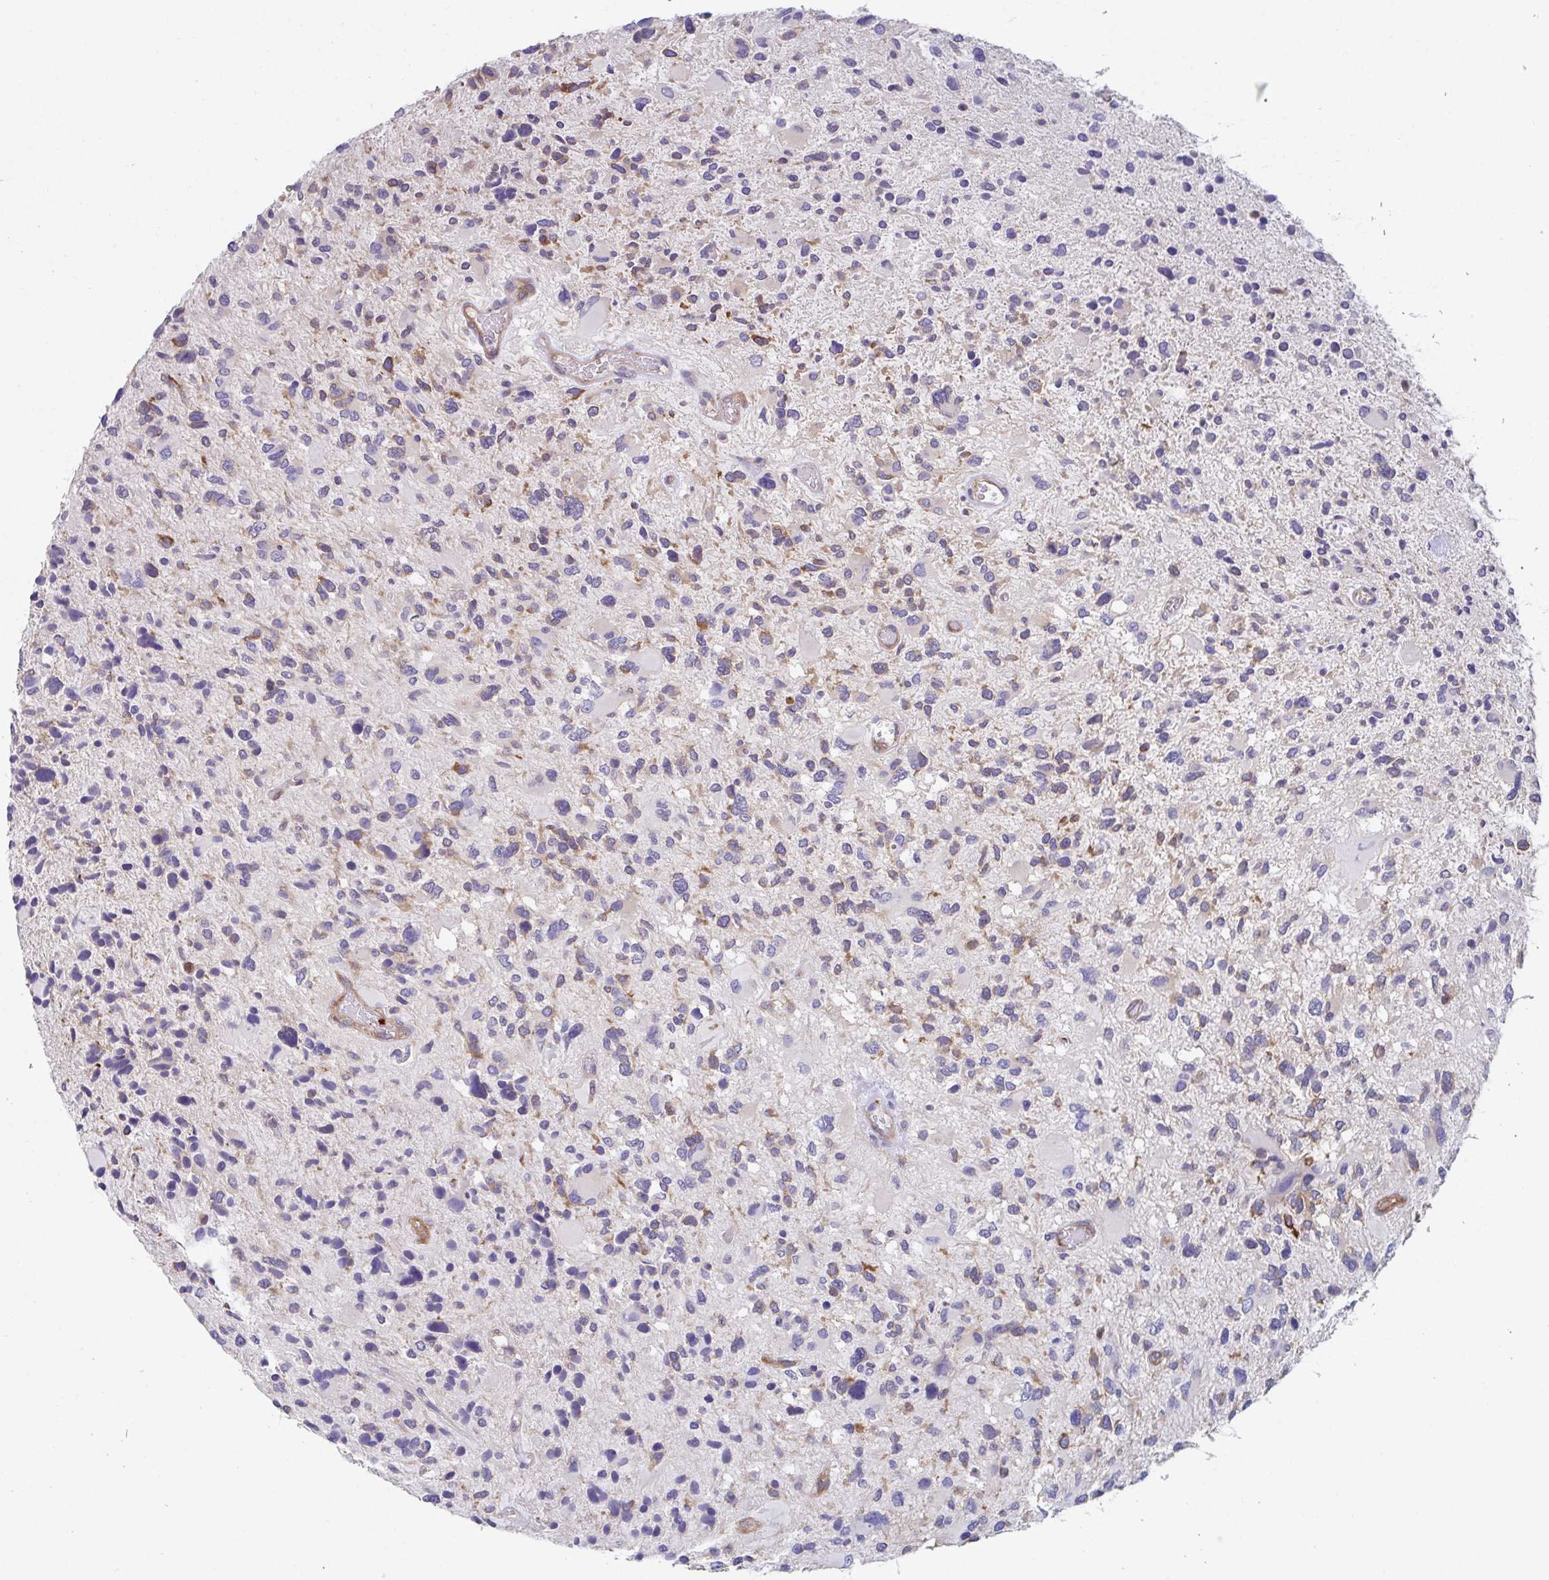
{"staining": {"intensity": "negative", "quantity": "none", "location": "none"}, "tissue": "glioma", "cell_type": "Tumor cells", "image_type": "cancer", "snomed": [{"axis": "morphology", "description": "Glioma, malignant, High grade"}, {"axis": "topography", "description": "Brain"}], "caption": "Immunohistochemical staining of malignant glioma (high-grade) shows no significant expression in tumor cells.", "gene": "YARS2", "patient": {"sex": "female", "age": 11}}